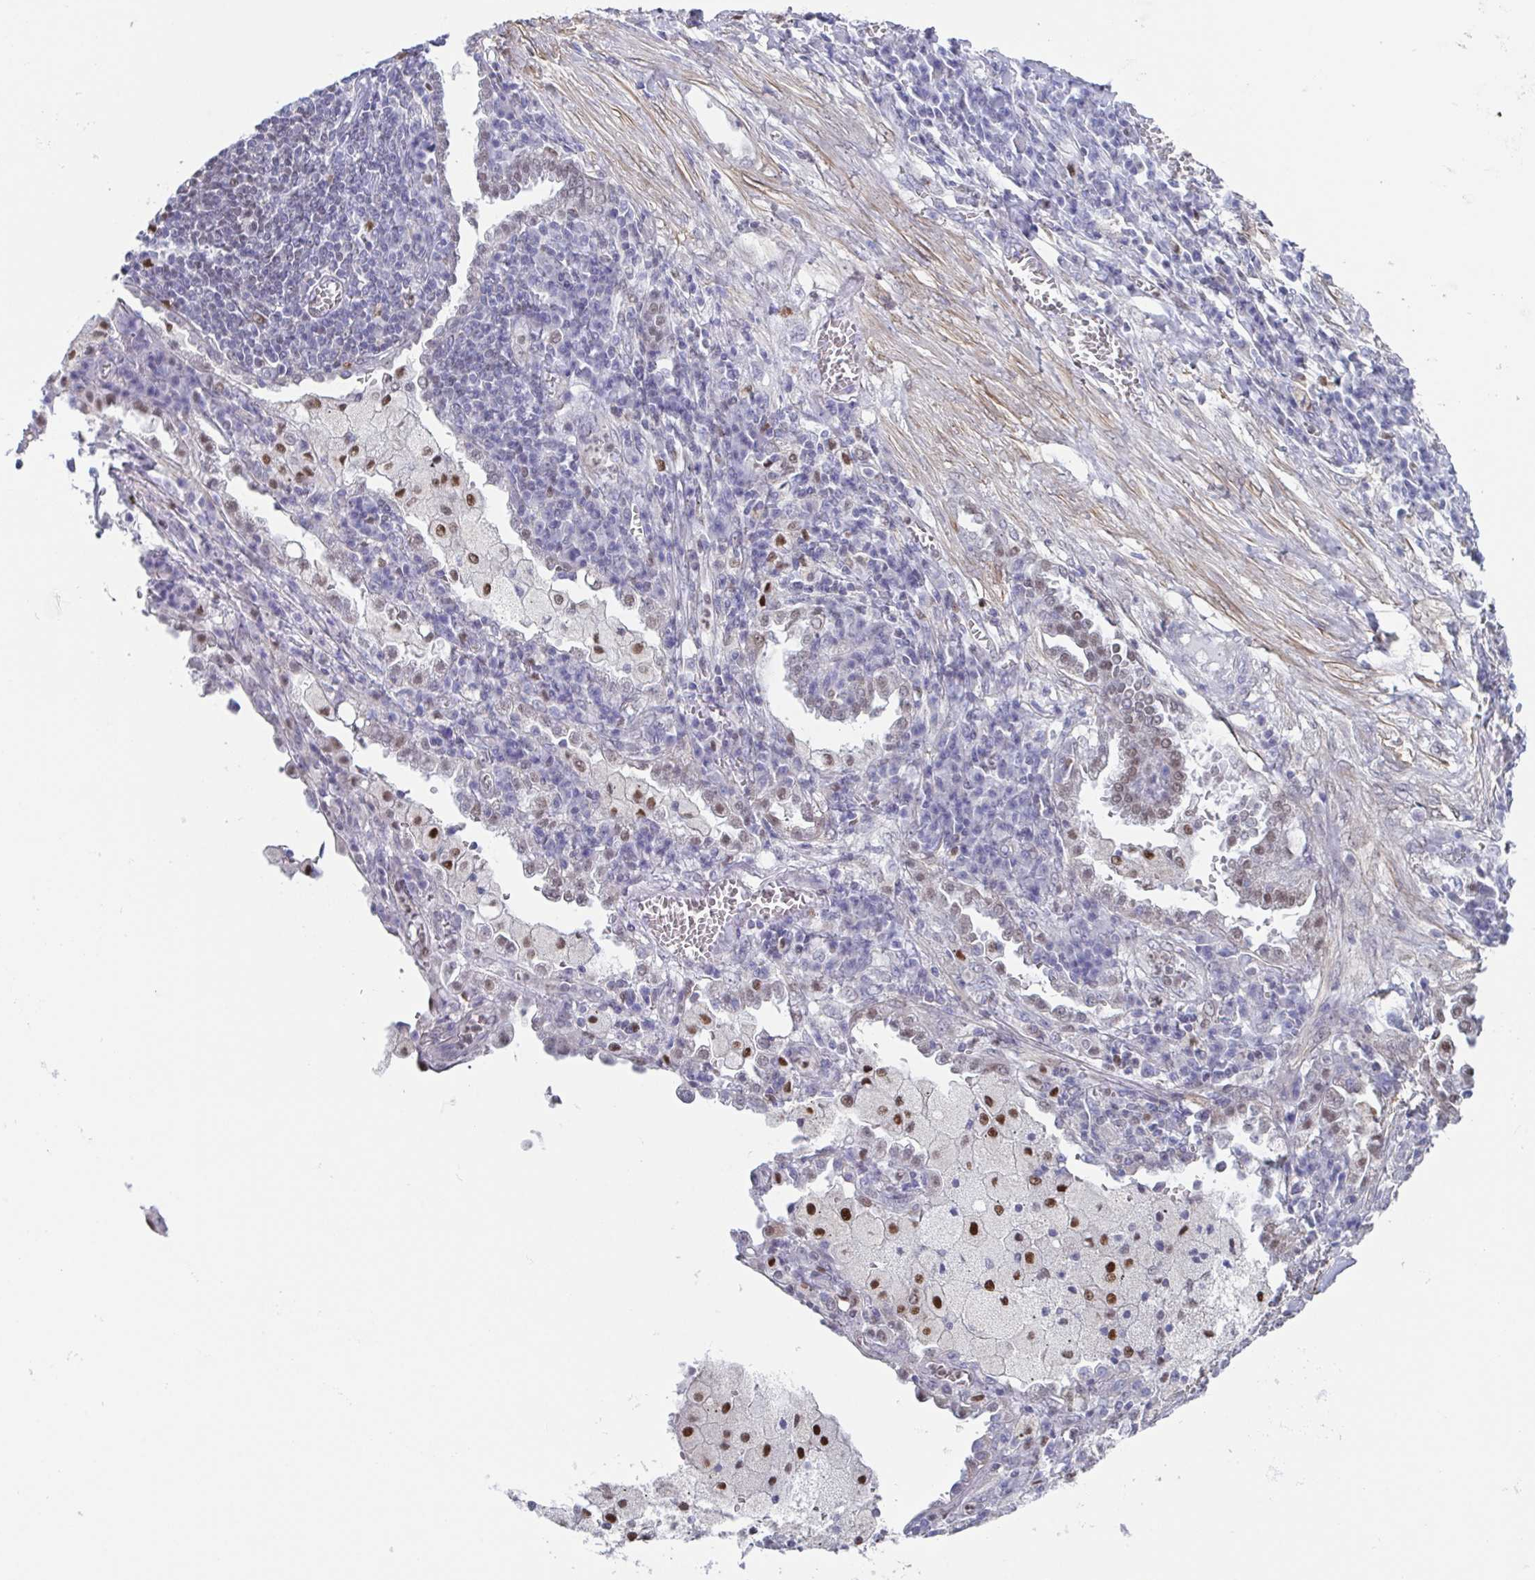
{"staining": {"intensity": "negative", "quantity": "none", "location": "none"}, "tissue": "lung cancer", "cell_type": "Tumor cells", "image_type": "cancer", "snomed": [{"axis": "morphology", "description": "Adenocarcinoma, NOS"}, {"axis": "topography", "description": "Lung"}], "caption": "Tumor cells show no significant protein positivity in lung cancer. (DAB immunohistochemistry visualized using brightfield microscopy, high magnification).", "gene": "PBOV1", "patient": {"sex": "male", "age": 57}}